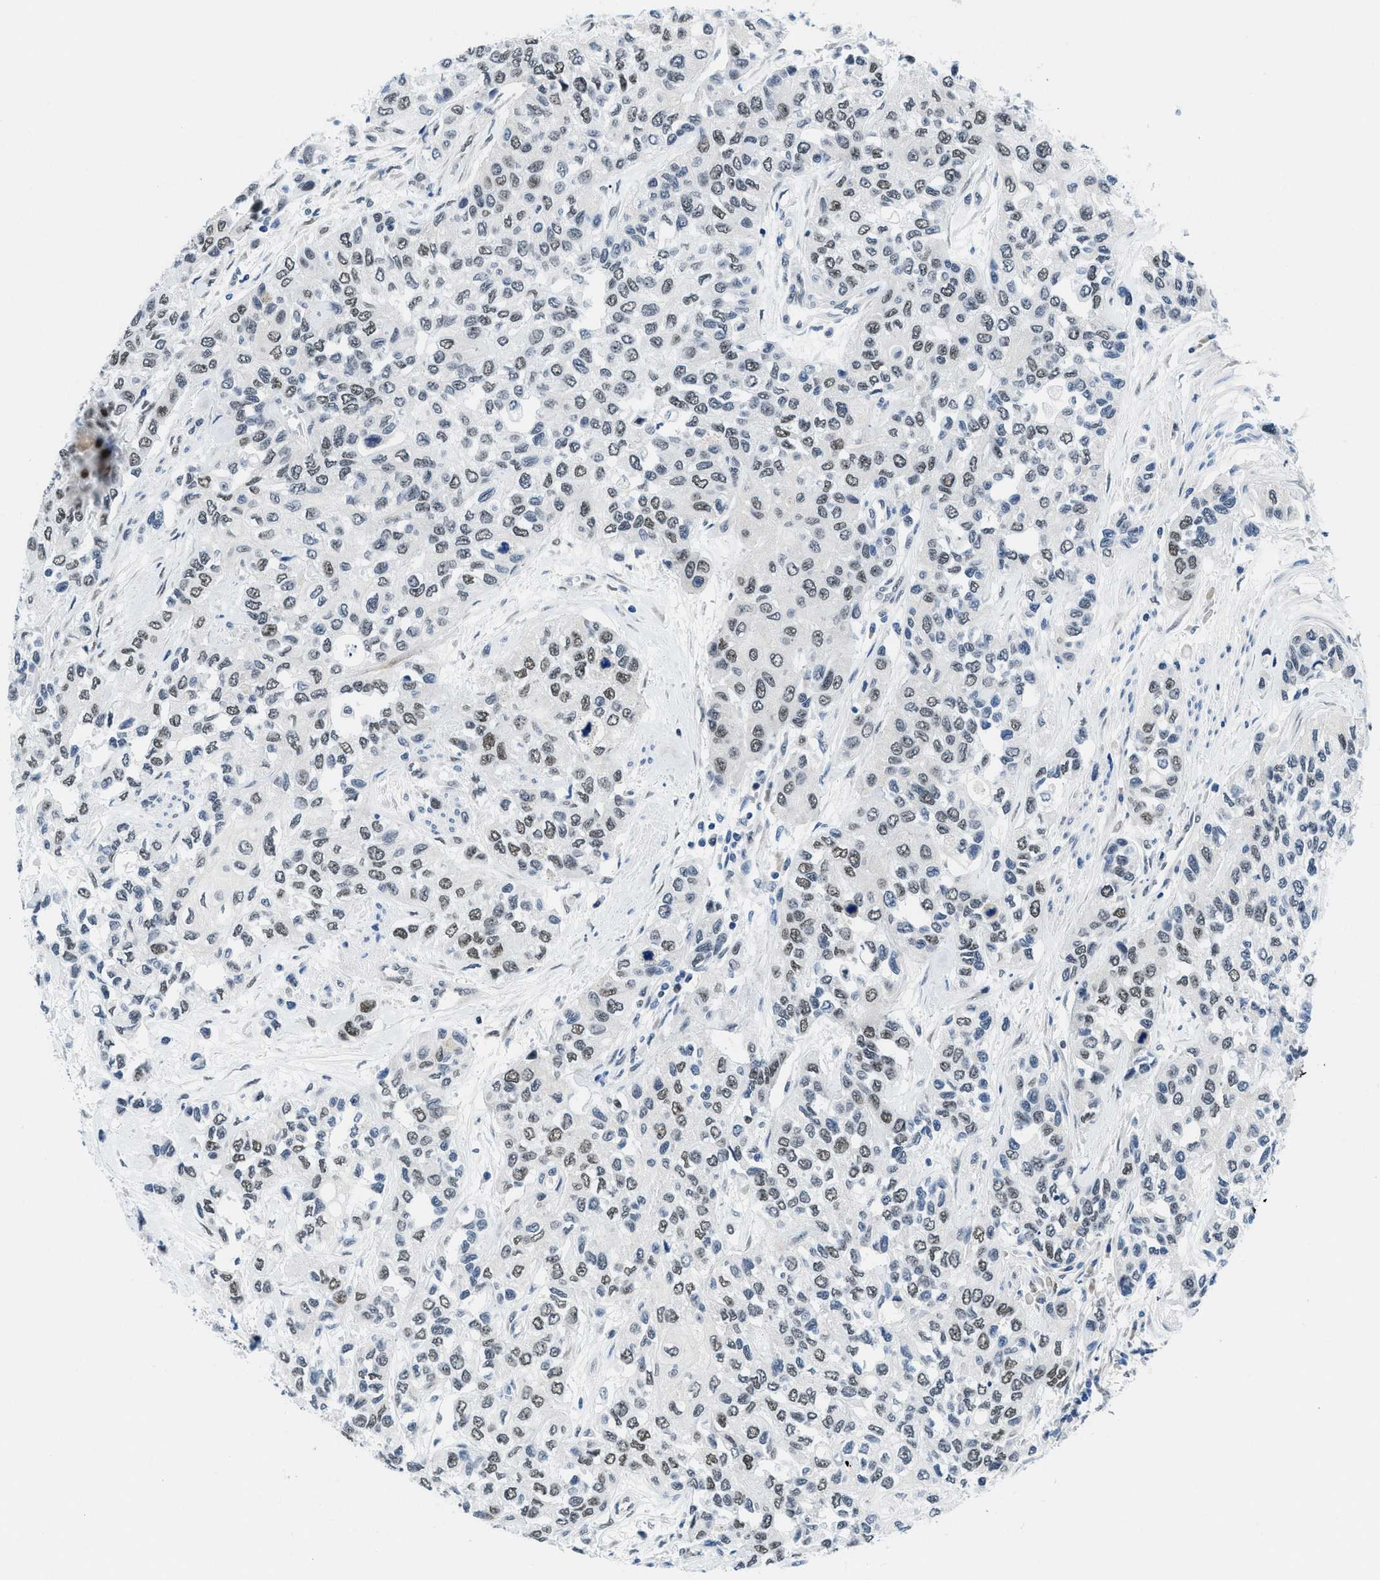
{"staining": {"intensity": "weak", "quantity": "25%-75%", "location": "nuclear"}, "tissue": "urothelial cancer", "cell_type": "Tumor cells", "image_type": "cancer", "snomed": [{"axis": "morphology", "description": "Urothelial carcinoma, High grade"}, {"axis": "topography", "description": "Urinary bladder"}], "caption": "Urothelial carcinoma (high-grade) stained for a protein exhibits weak nuclear positivity in tumor cells.", "gene": "SMARCAD1", "patient": {"sex": "female", "age": 56}}